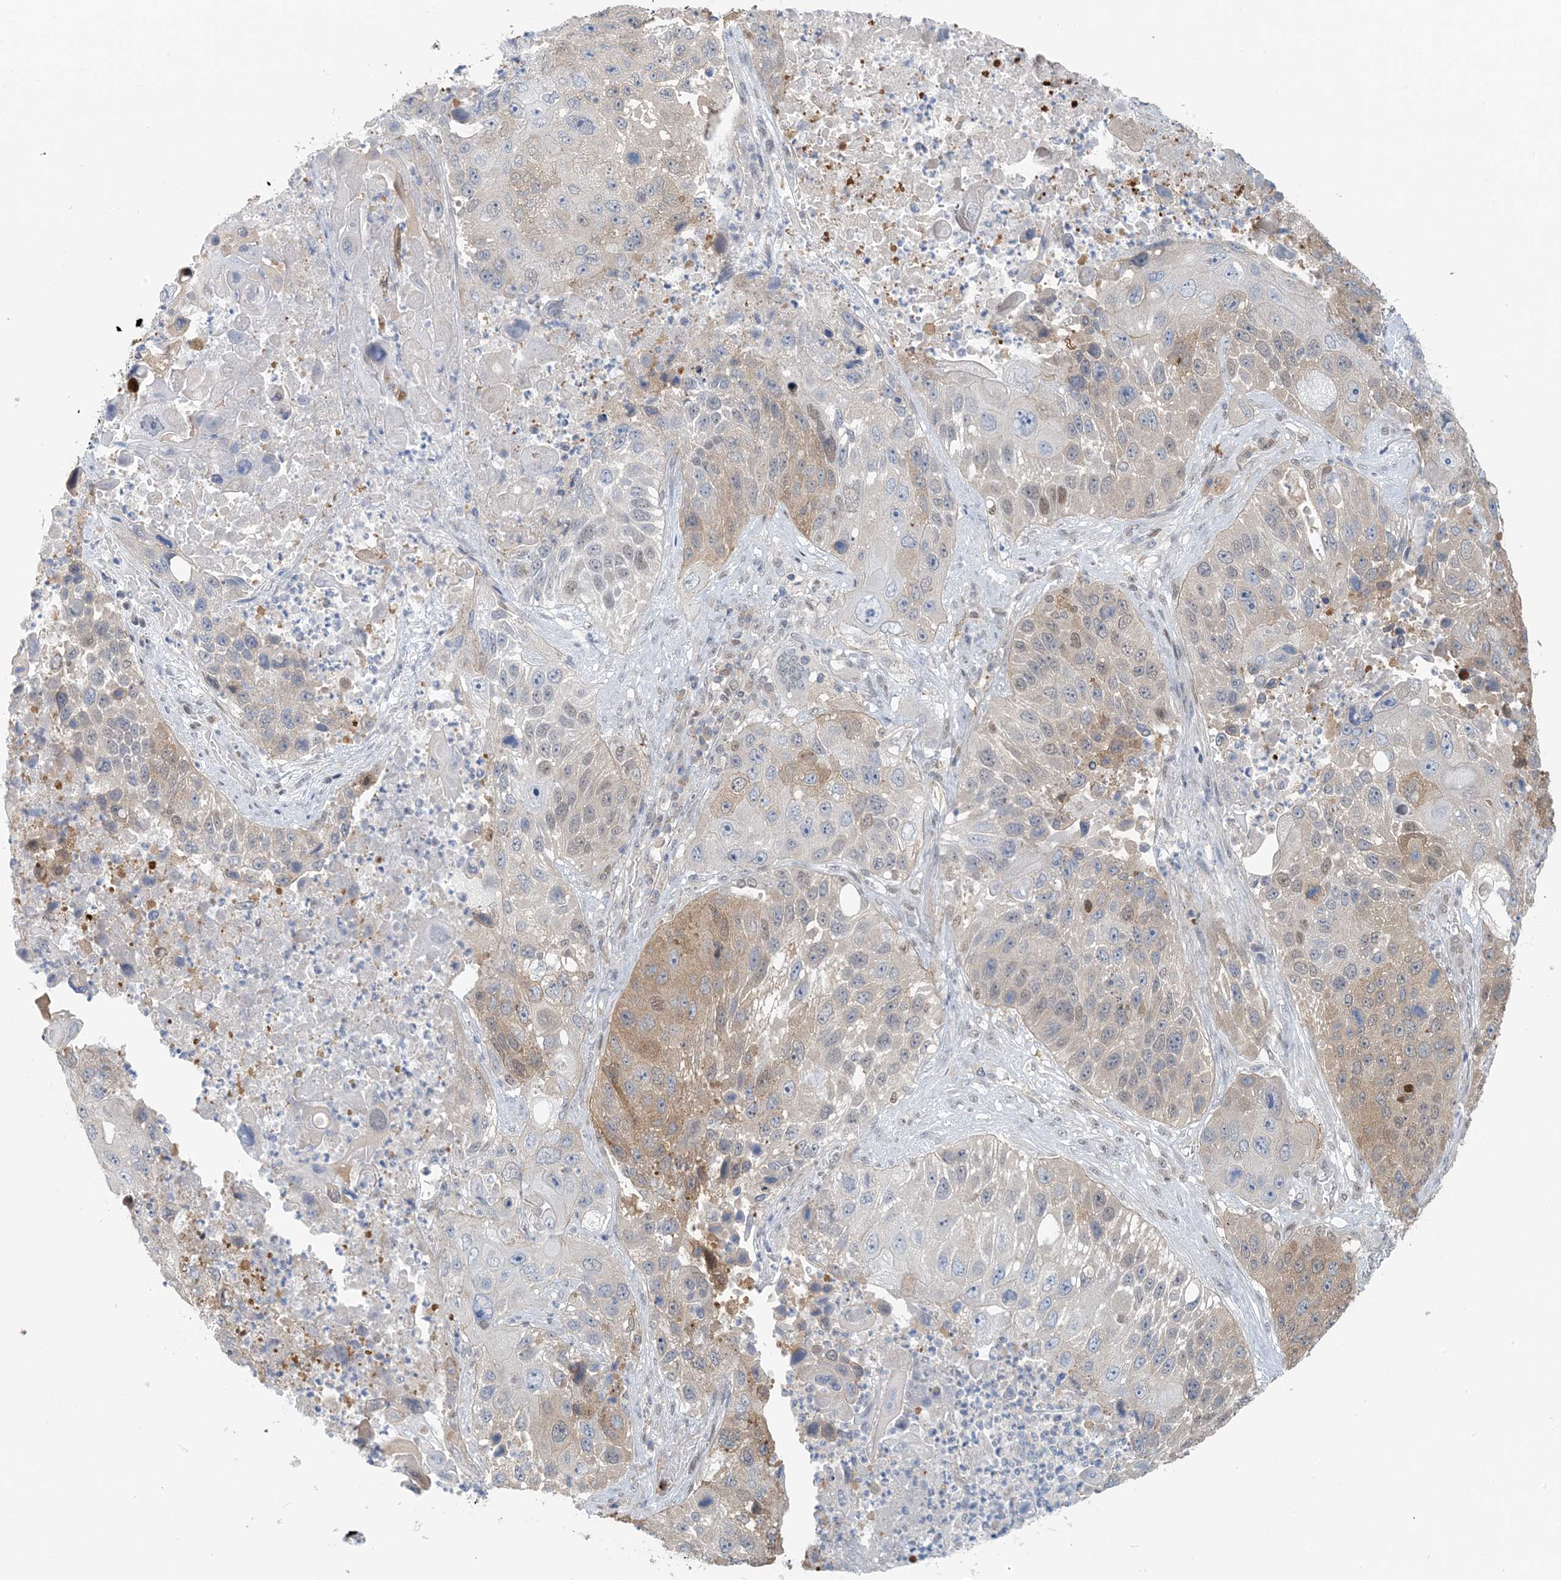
{"staining": {"intensity": "moderate", "quantity": "<25%", "location": "cytoplasmic/membranous"}, "tissue": "lung cancer", "cell_type": "Tumor cells", "image_type": "cancer", "snomed": [{"axis": "morphology", "description": "Squamous cell carcinoma, NOS"}, {"axis": "topography", "description": "Lung"}], "caption": "High-power microscopy captured an immunohistochemistry (IHC) histopathology image of lung cancer (squamous cell carcinoma), revealing moderate cytoplasmic/membranous staining in approximately <25% of tumor cells.", "gene": "ZC3H12A", "patient": {"sex": "male", "age": 61}}